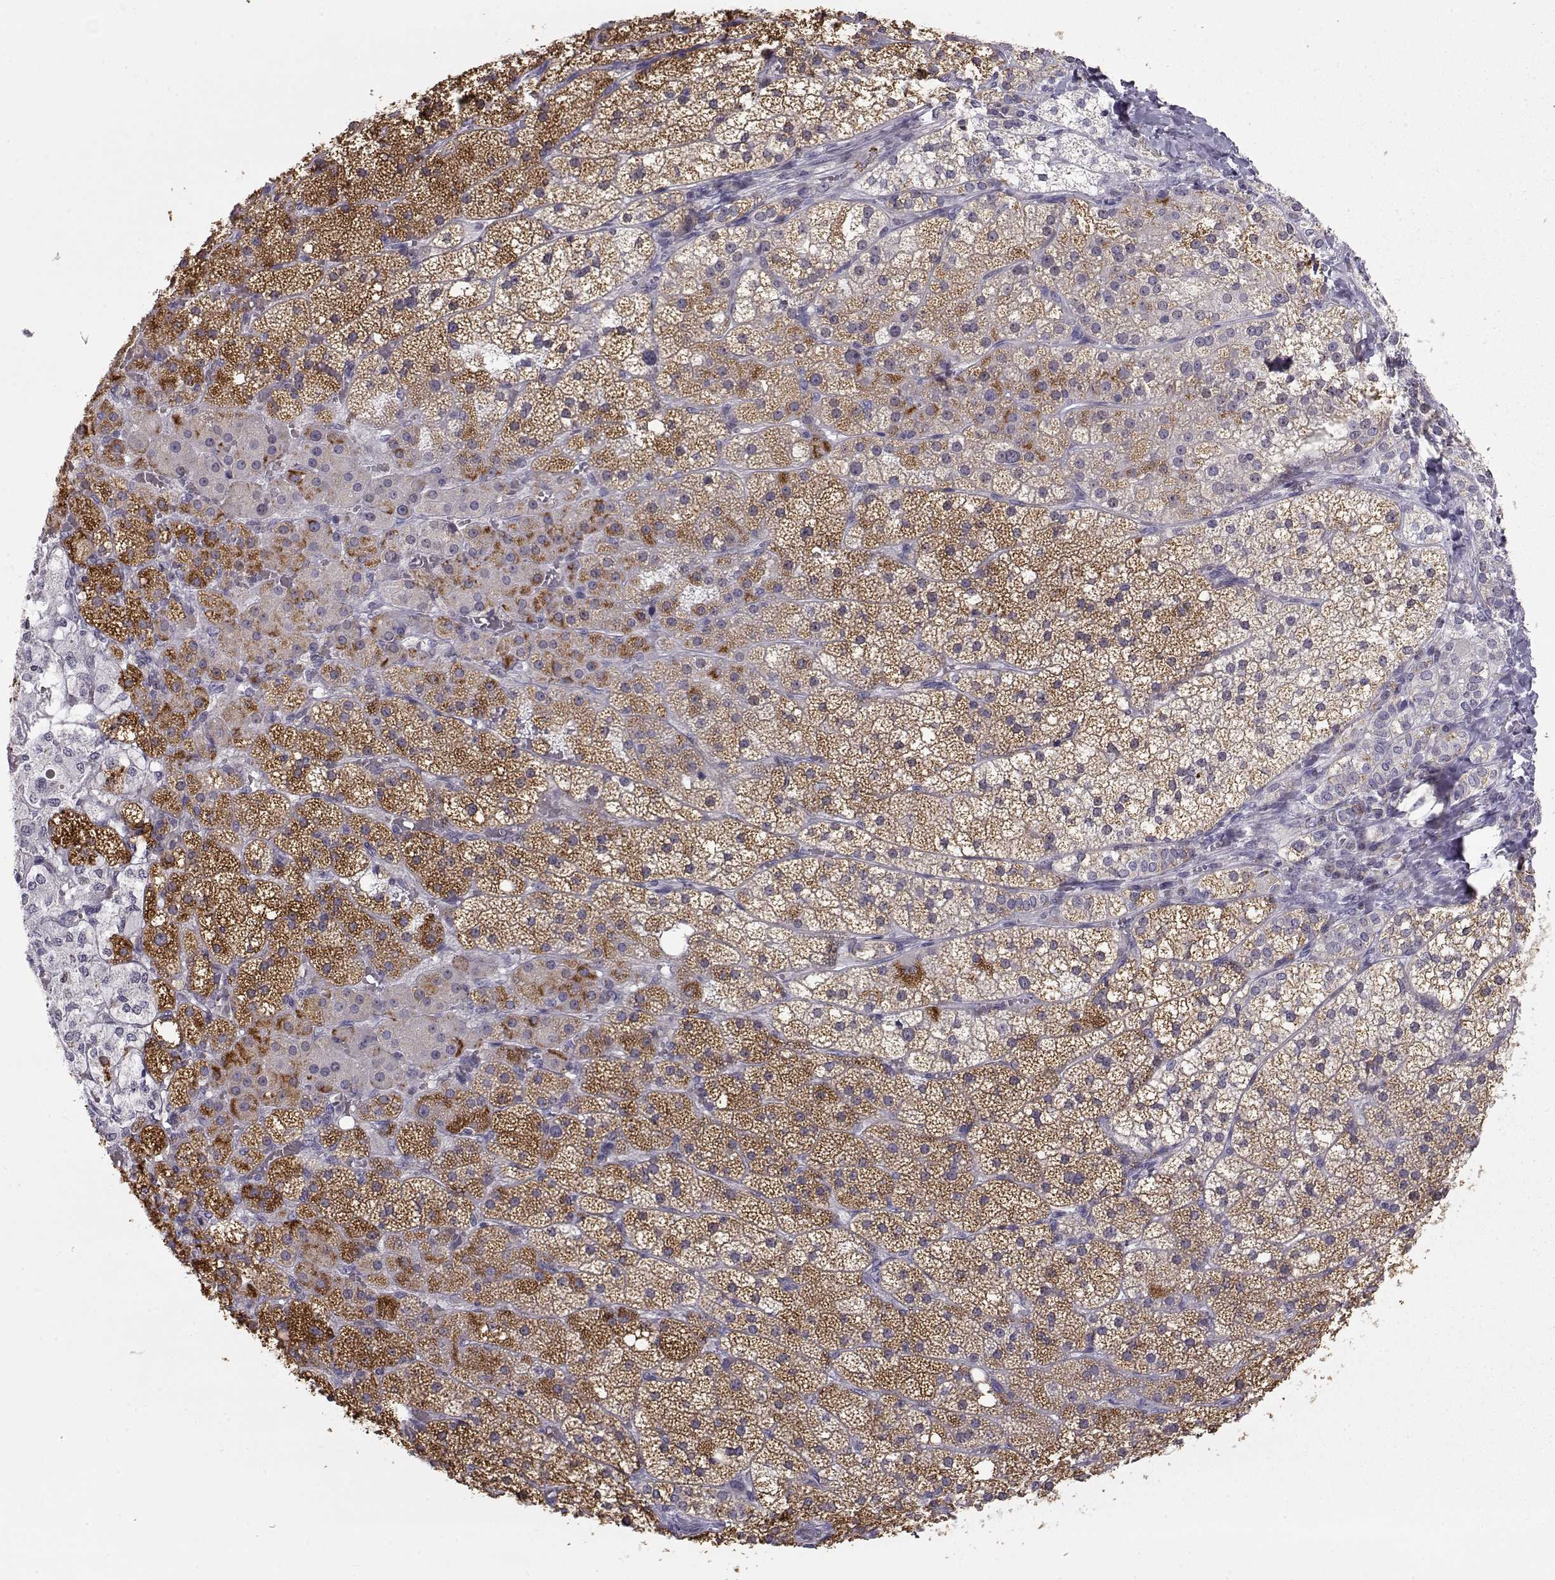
{"staining": {"intensity": "strong", "quantity": ">75%", "location": "cytoplasmic/membranous"}, "tissue": "adrenal gland", "cell_type": "Glandular cells", "image_type": "normal", "snomed": [{"axis": "morphology", "description": "Normal tissue, NOS"}, {"axis": "topography", "description": "Adrenal gland"}], "caption": "Immunohistochemistry (IHC) image of normal adrenal gland stained for a protein (brown), which demonstrates high levels of strong cytoplasmic/membranous staining in about >75% of glandular cells.", "gene": "NPVF", "patient": {"sex": "male", "age": 53}}